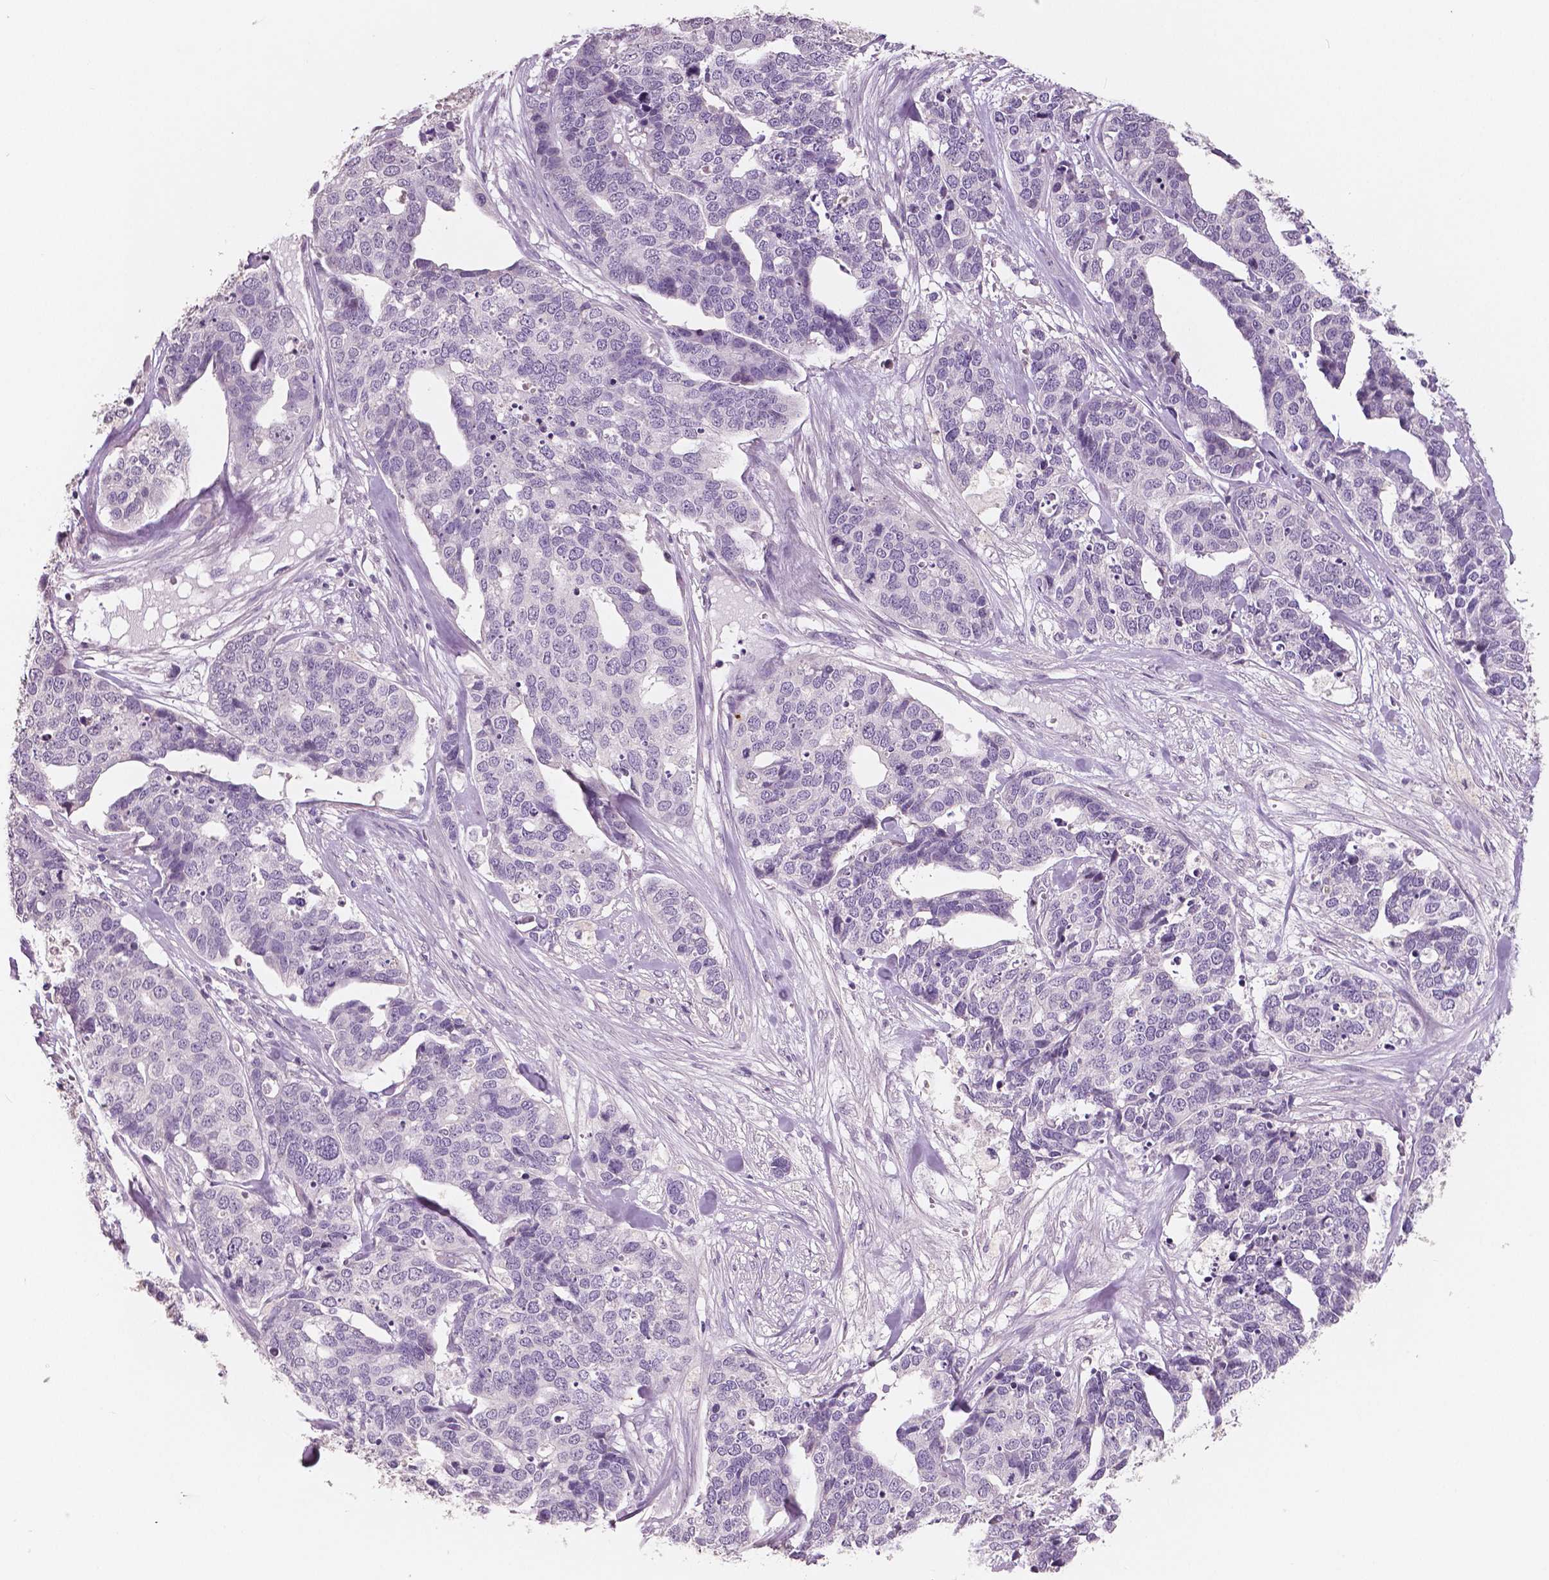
{"staining": {"intensity": "negative", "quantity": "none", "location": "none"}, "tissue": "ovarian cancer", "cell_type": "Tumor cells", "image_type": "cancer", "snomed": [{"axis": "morphology", "description": "Carcinoma, endometroid"}, {"axis": "topography", "description": "Ovary"}], "caption": "Tumor cells are negative for protein expression in human ovarian cancer (endometroid carcinoma).", "gene": "NECAB1", "patient": {"sex": "female", "age": 65}}